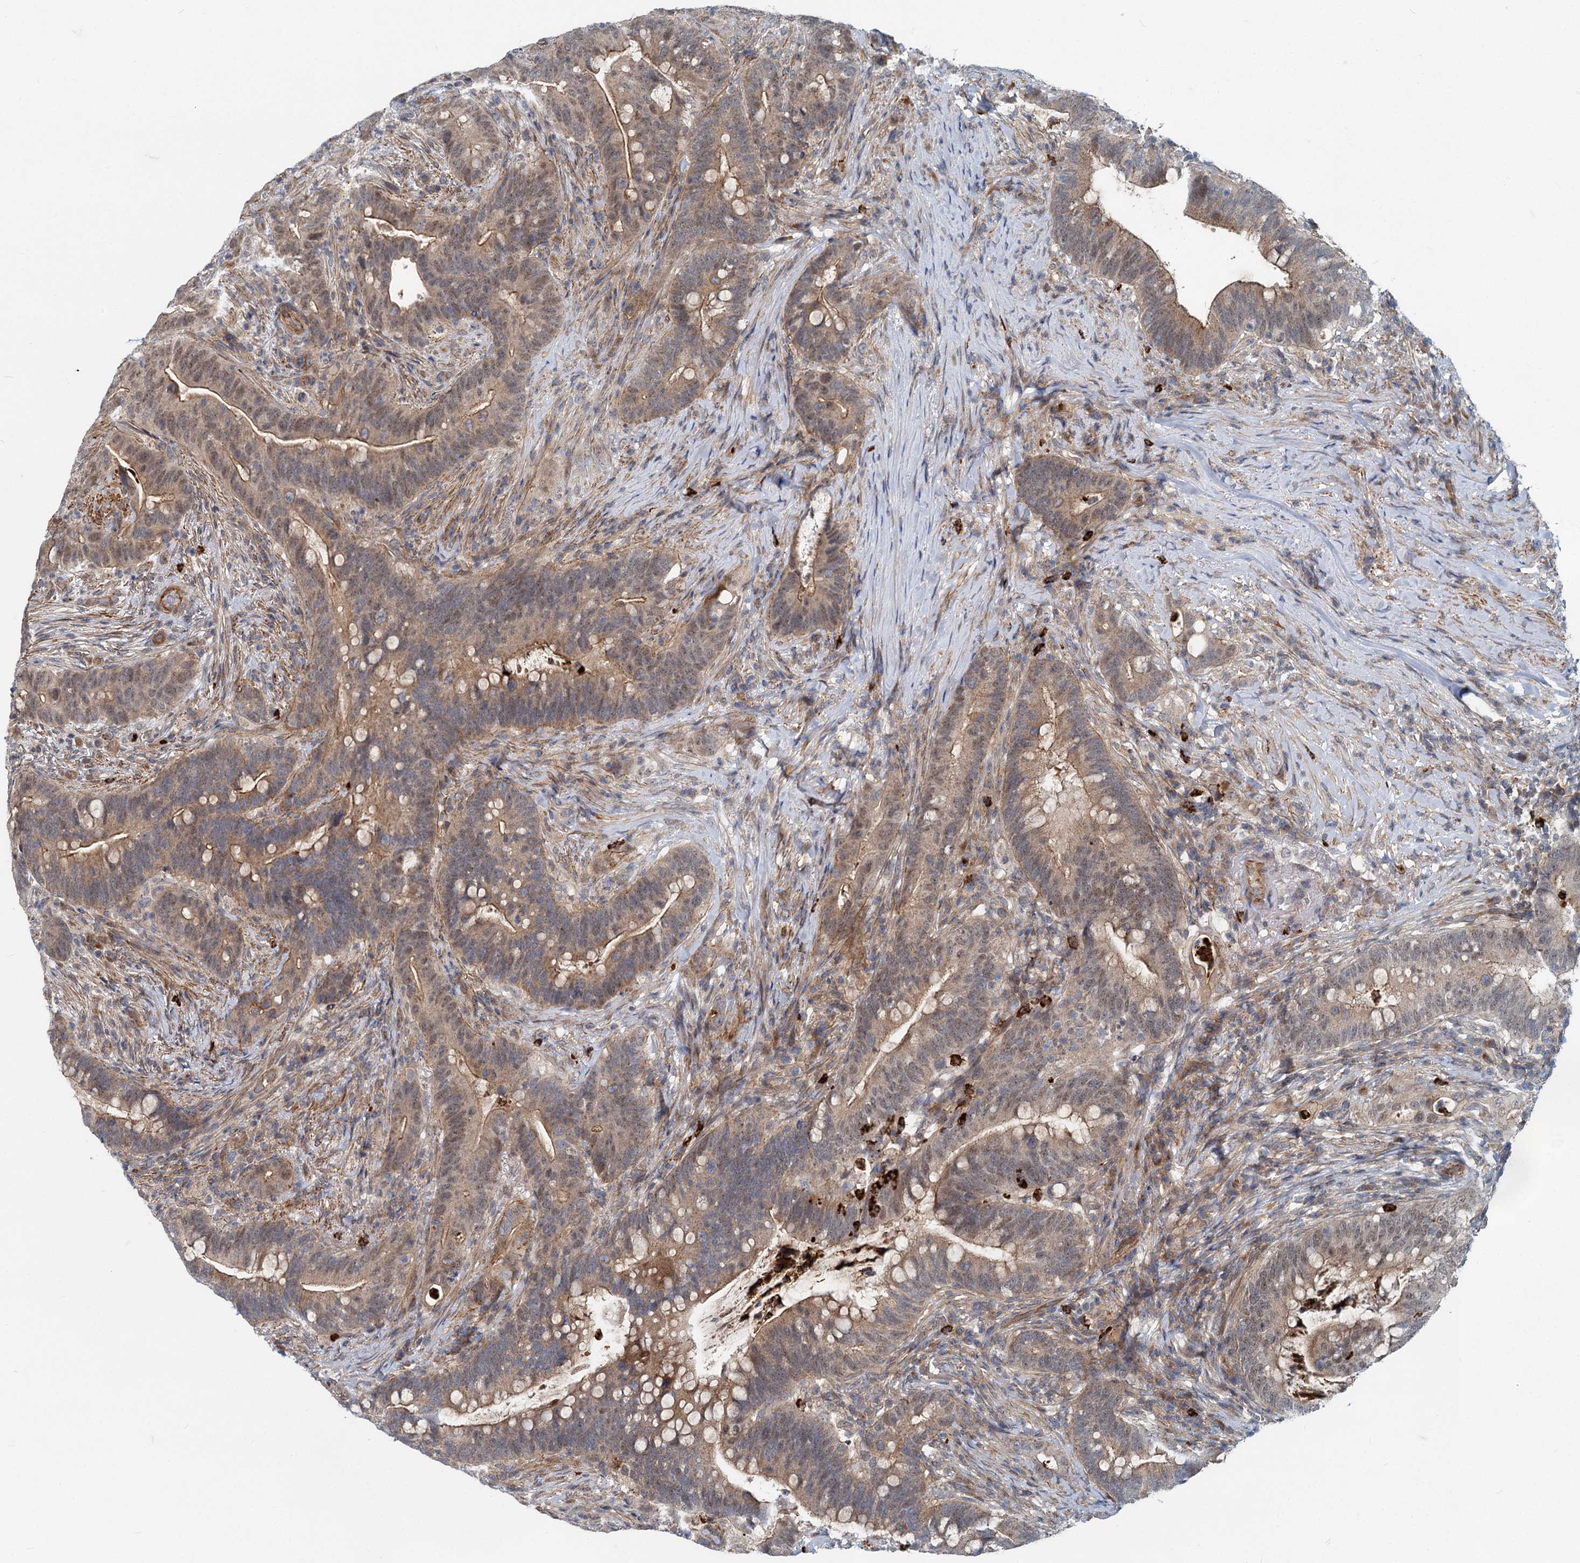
{"staining": {"intensity": "moderate", "quantity": "25%-75%", "location": "cytoplasmic/membranous"}, "tissue": "colorectal cancer", "cell_type": "Tumor cells", "image_type": "cancer", "snomed": [{"axis": "morphology", "description": "Adenocarcinoma, NOS"}, {"axis": "topography", "description": "Colon"}], "caption": "Moderate cytoplasmic/membranous positivity for a protein is present in approximately 25%-75% of tumor cells of colorectal adenocarcinoma using immunohistochemistry (IHC).", "gene": "ADCY2", "patient": {"sex": "female", "age": 66}}